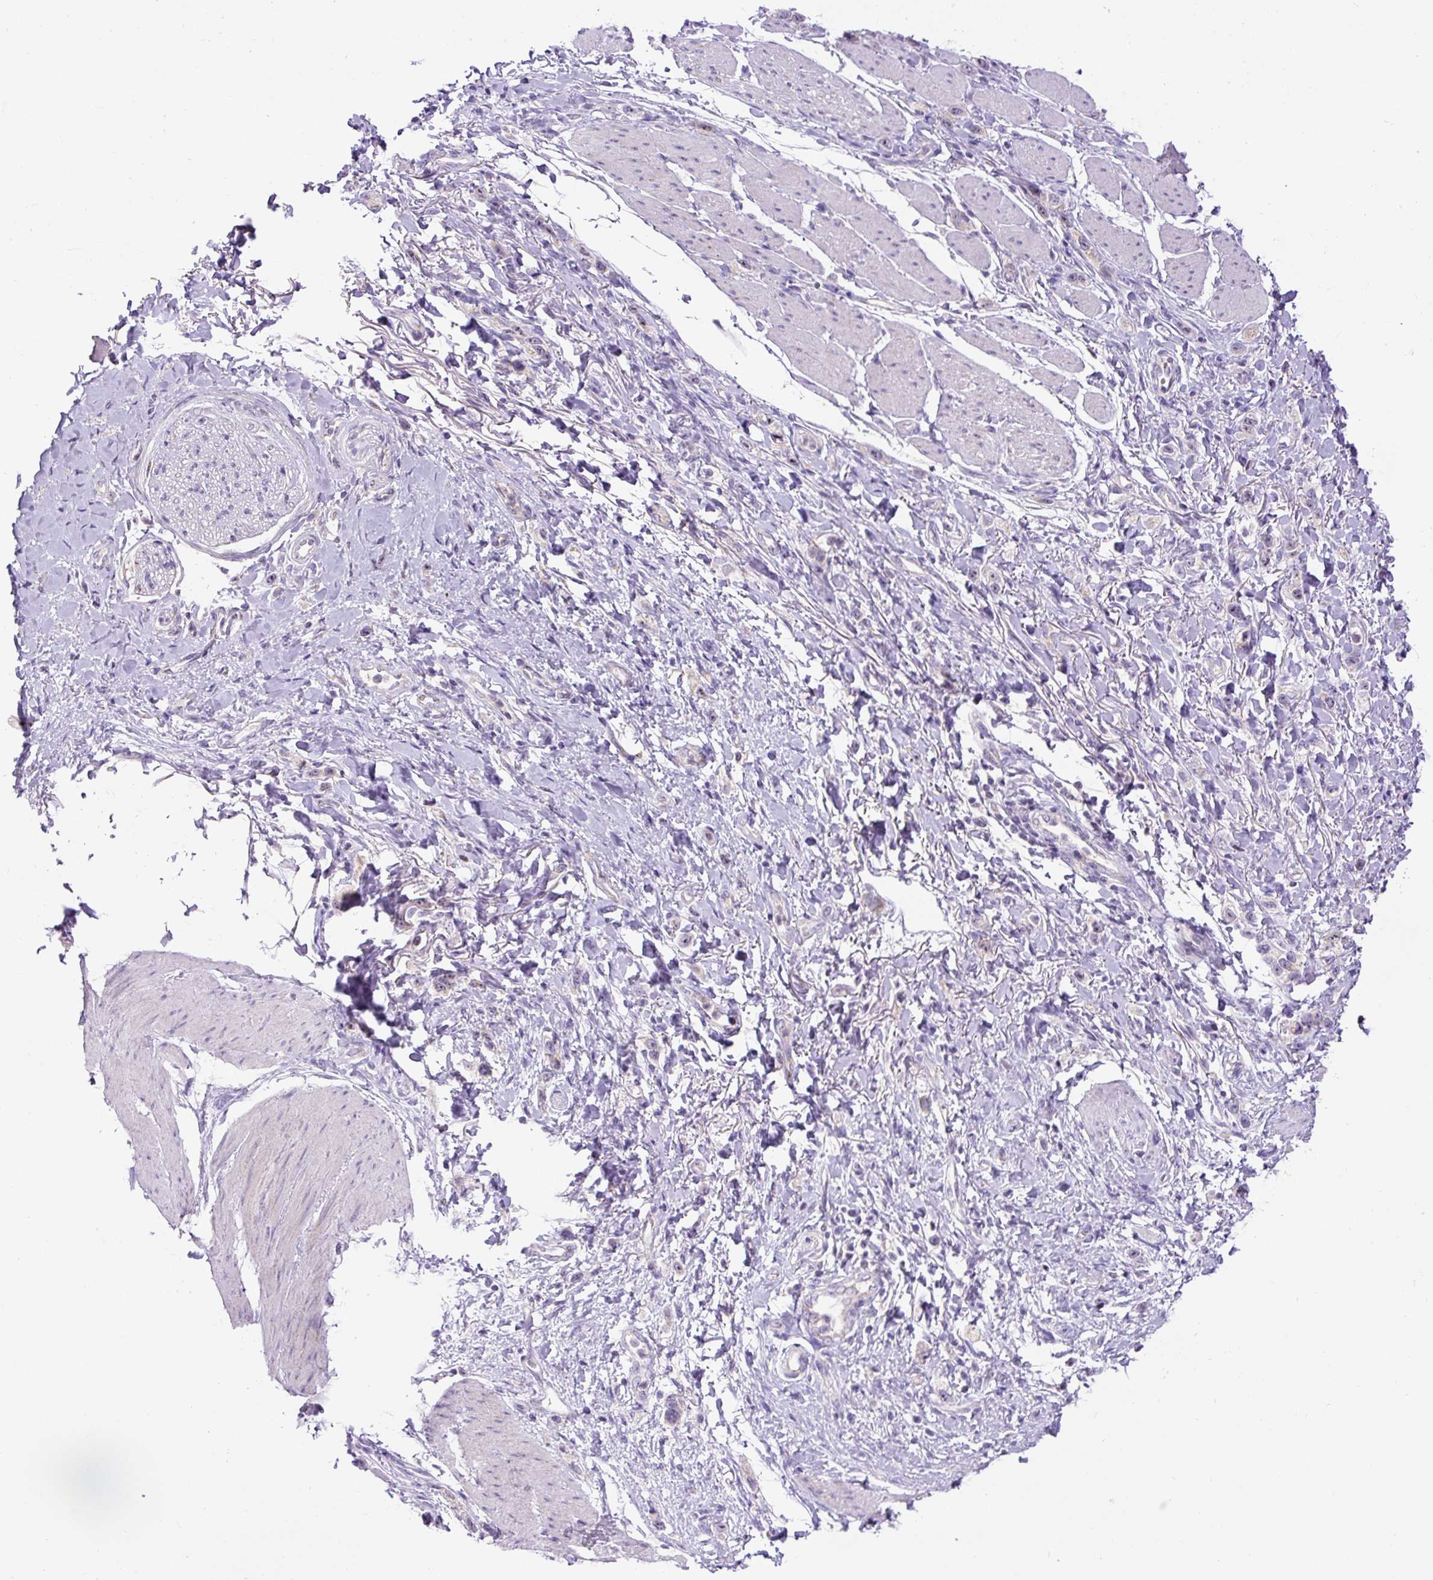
{"staining": {"intensity": "negative", "quantity": "none", "location": "none"}, "tissue": "stomach cancer", "cell_type": "Tumor cells", "image_type": "cancer", "snomed": [{"axis": "morphology", "description": "Adenocarcinoma, NOS"}, {"axis": "topography", "description": "Stomach"}], "caption": "Immunohistochemistry of human stomach adenocarcinoma demonstrates no positivity in tumor cells.", "gene": "ZNF596", "patient": {"sex": "female", "age": 65}}